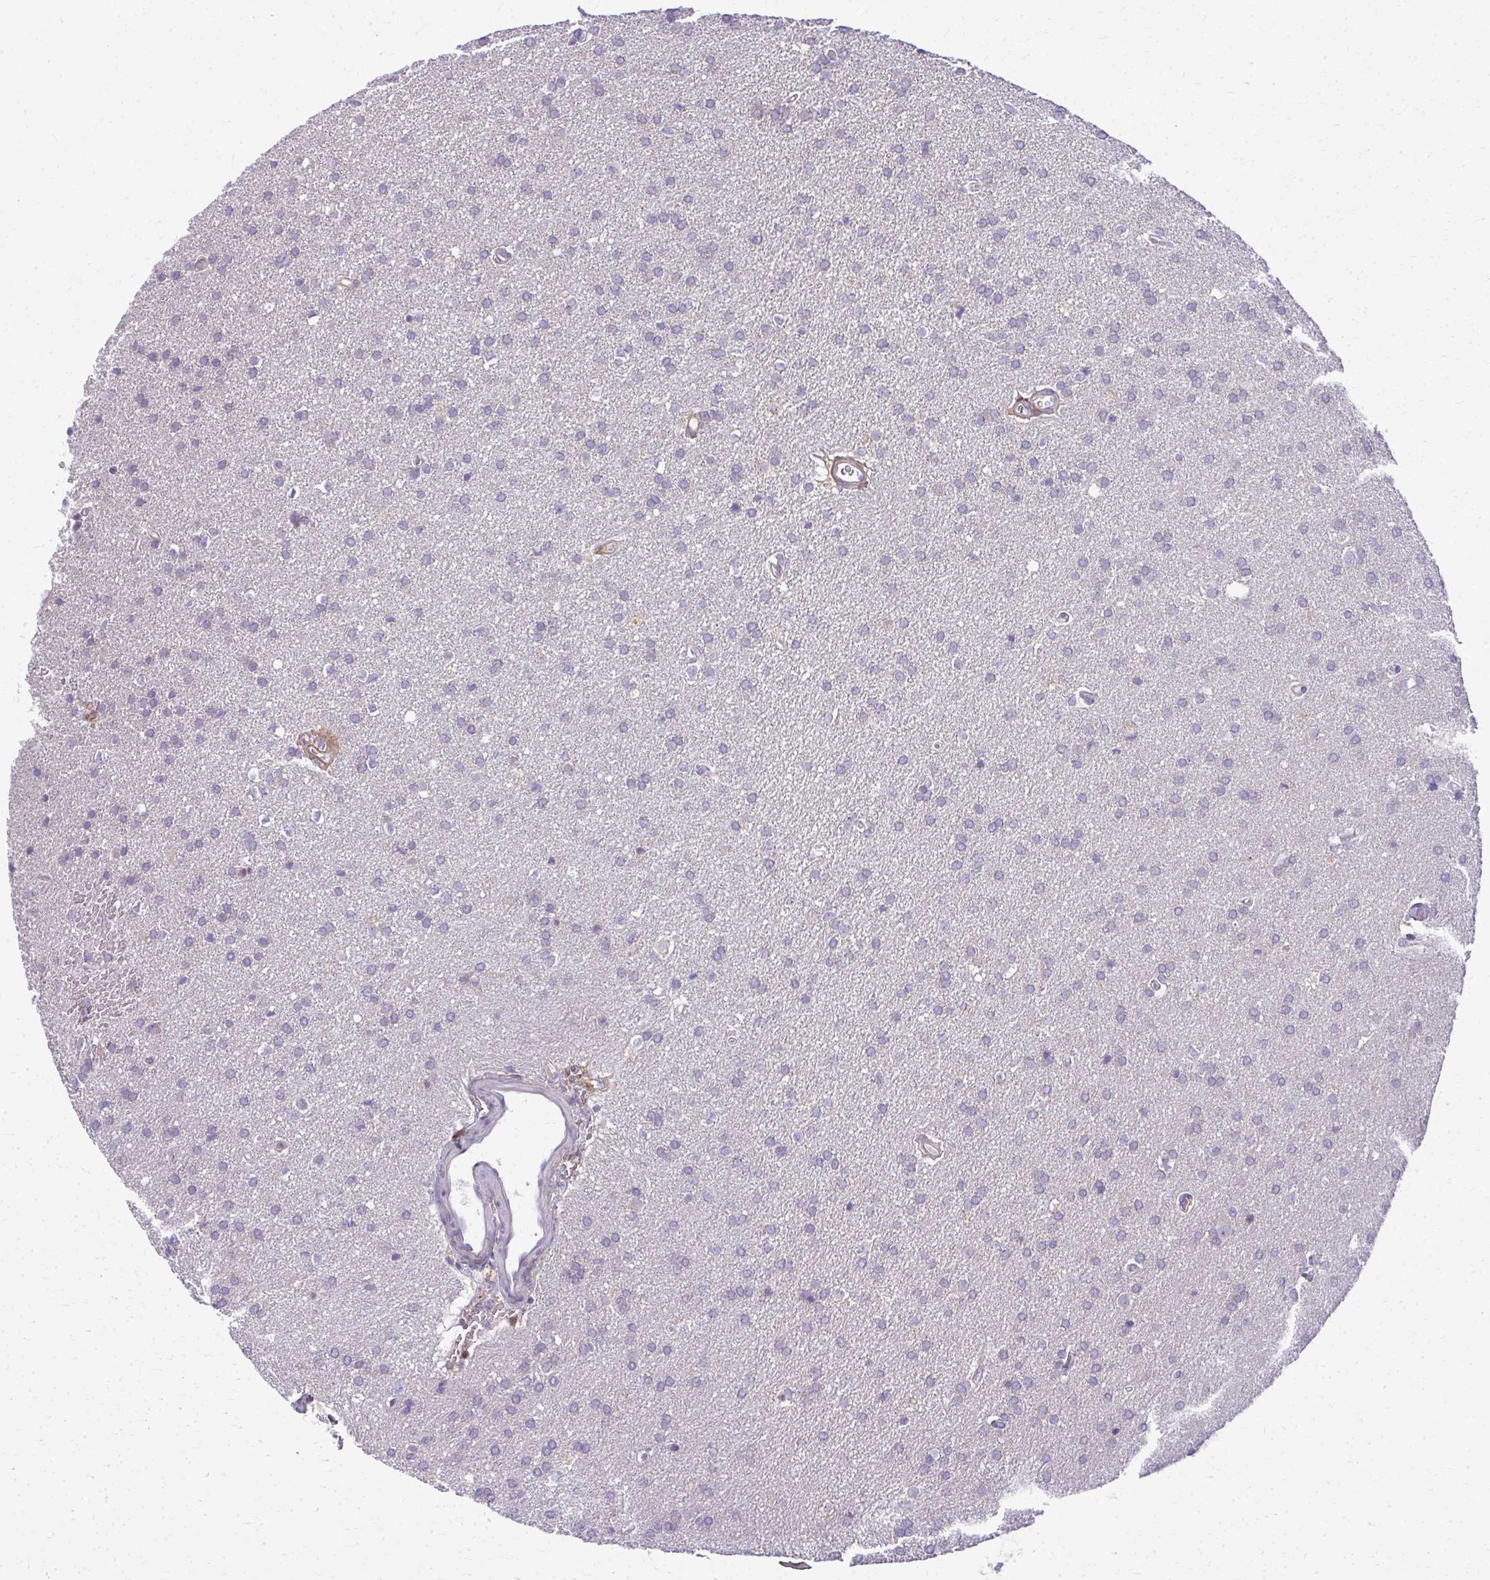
{"staining": {"intensity": "negative", "quantity": "none", "location": "none"}, "tissue": "glioma", "cell_type": "Tumor cells", "image_type": "cancer", "snomed": [{"axis": "morphology", "description": "Glioma, malignant, Low grade"}, {"axis": "topography", "description": "Brain"}], "caption": "Human low-grade glioma (malignant) stained for a protein using immunohistochemistry displays no staining in tumor cells.", "gene": "AP5M1", "patient": {"sex": "female", "age": 34}}